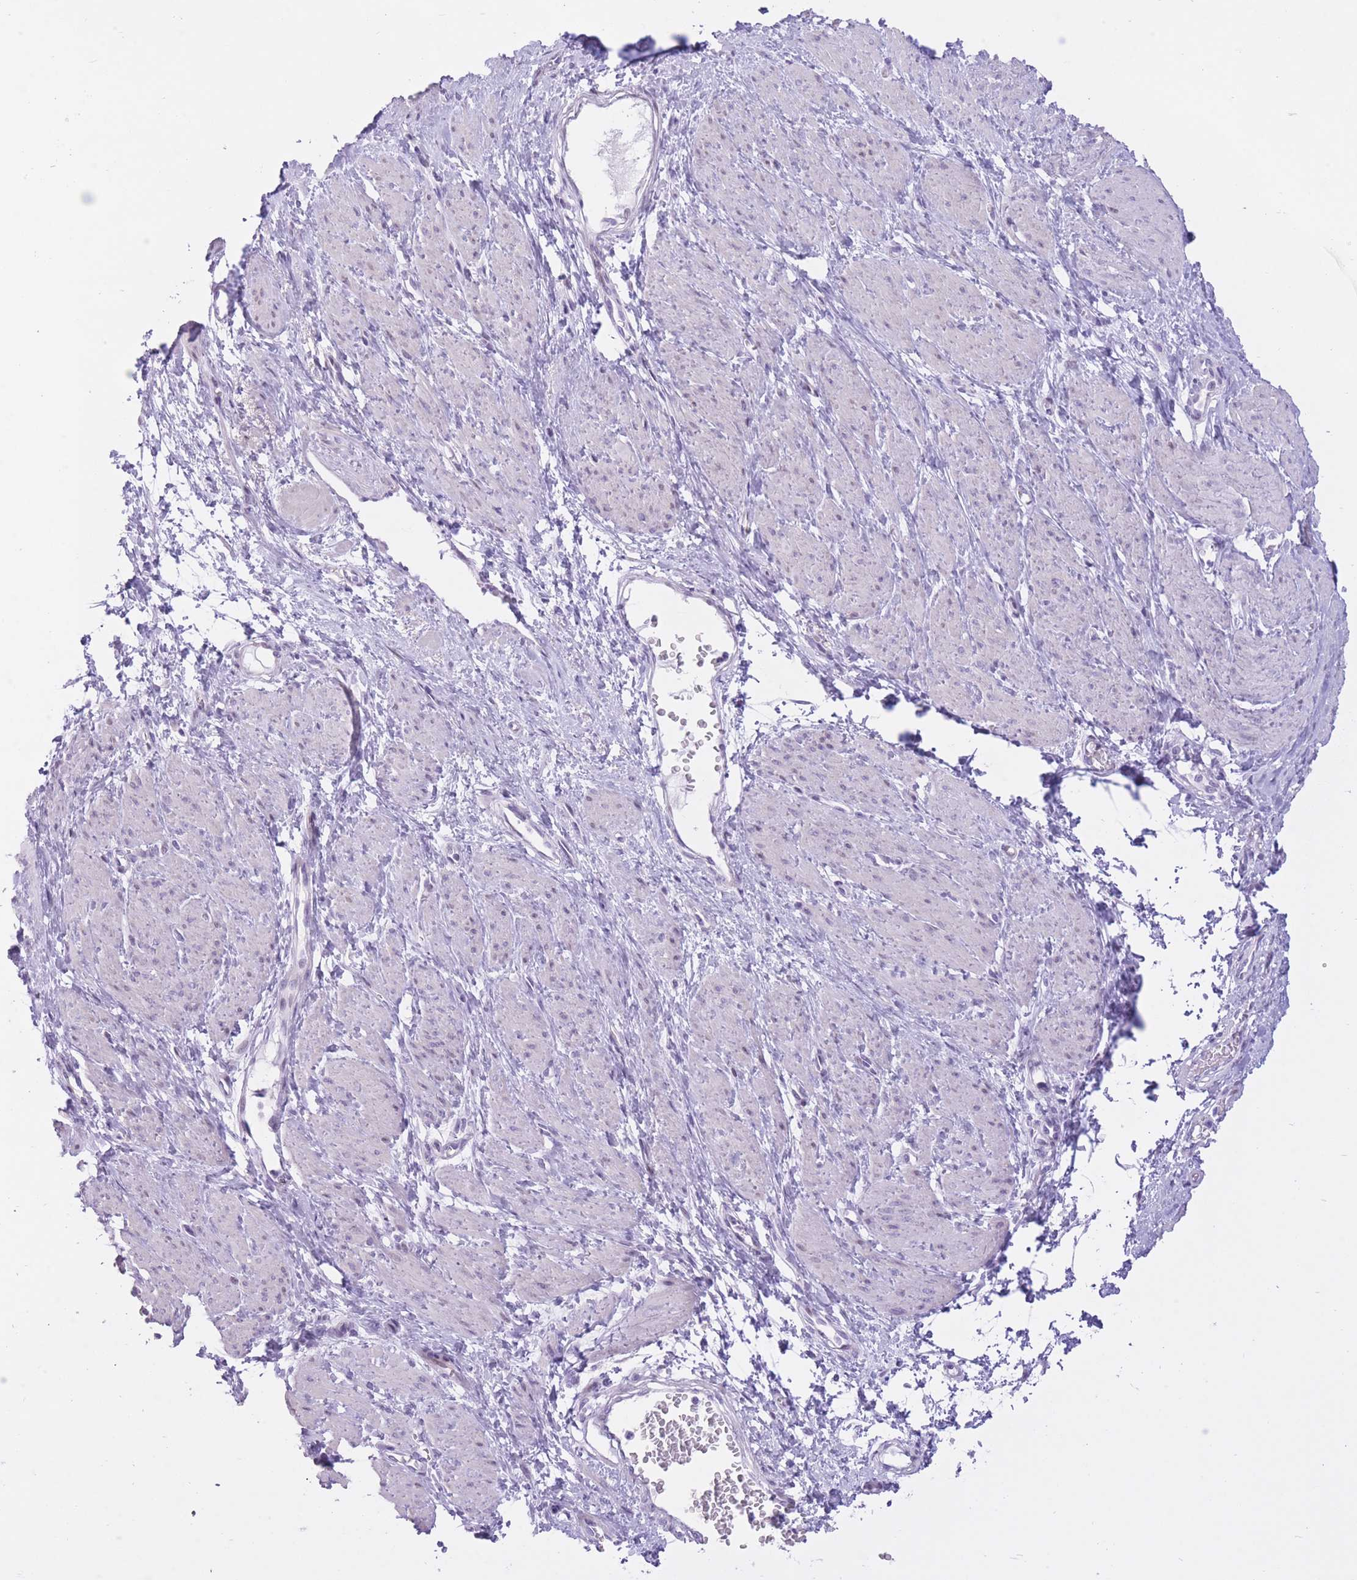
{"staining": {"intensity": "negative", "quantity": "none", "location": "none"}, "tissue": "smooth muscle", "cell_type": "Smooth muscle cells", "image_type": "normal", "snomed": [{"axis": "morphology", "description": "Normal tissue, NOS"}, {"axis": "topography", "description": "Smooth muscle"}, {"axis": "topography", "description": "Uterus"}], "caption": "Immunohistochemical staining of normal smooth muscle demonstrates no significant expression in smooth muscle cells. Nuclei are stained in blue.", "gene": "WDR70", "patient": {"sex": "female", "age": 39}}